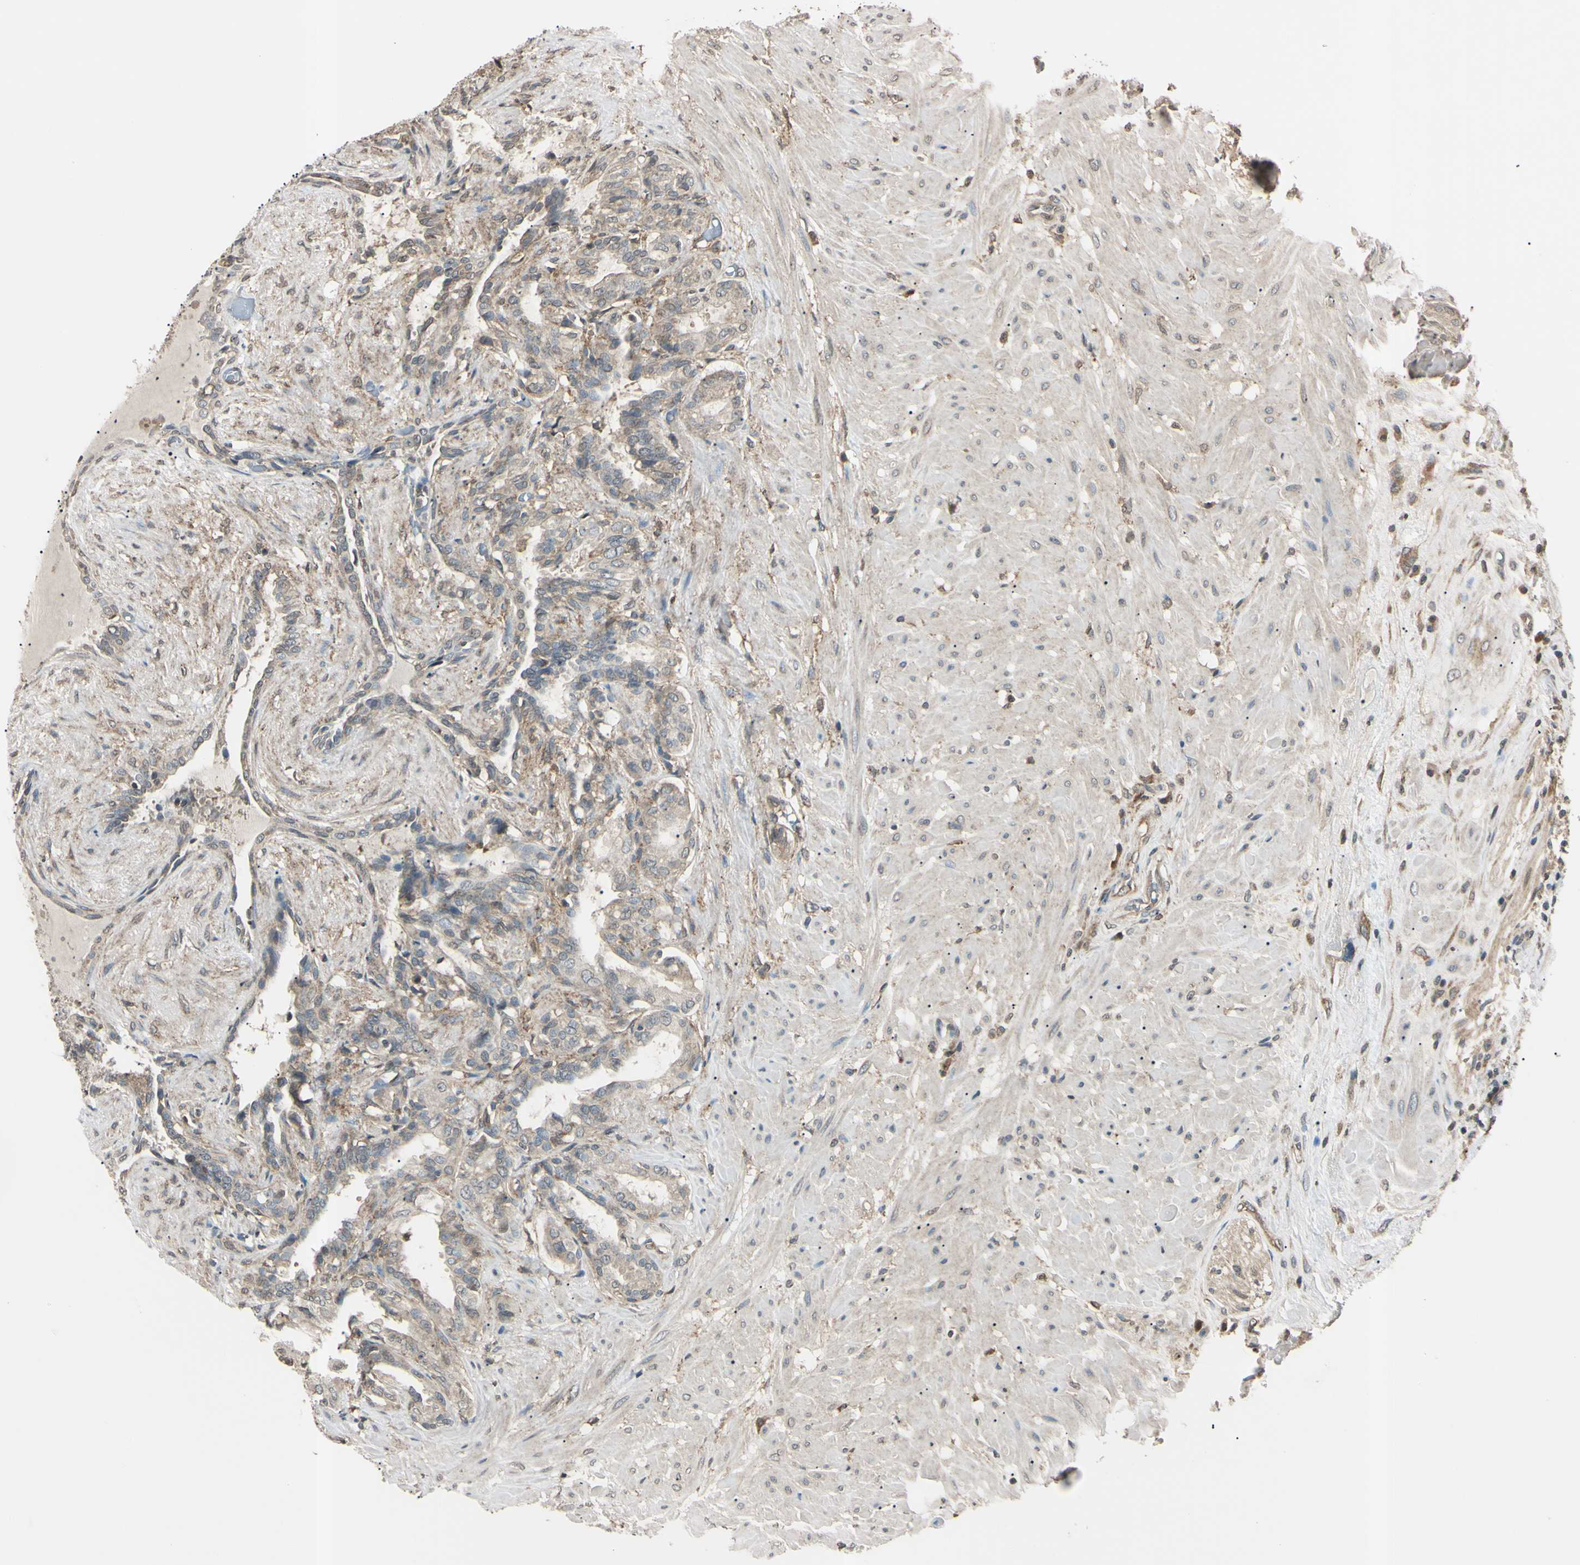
{"staining": {"intensity": "weak", "quantity": "<25%", "location": "cytoplasmic/membranous"}, "tissue": "seminal vesicle", "cell_type": "Glandular cells", "image_type": "normal", "snomed": [{"axis": "morphology", "description": "Normal tissue, NOS"}, {"axis": "topography", "description": "Seminal veicle"}], "caption": "High power microscopy photomicrograph of an IHC histopathology image of normal seminal vesicle, revealing no significant positivity in glandular cells. The staining was performed using DAB (3,3'-diaminobenzidine) to visualize the protein expression in brown, while the nuclei were stained in blue with hematoxylin (Magnification: 20x).", "gene": "EPN1", "patient": {"sex": "male", "age": 61}}